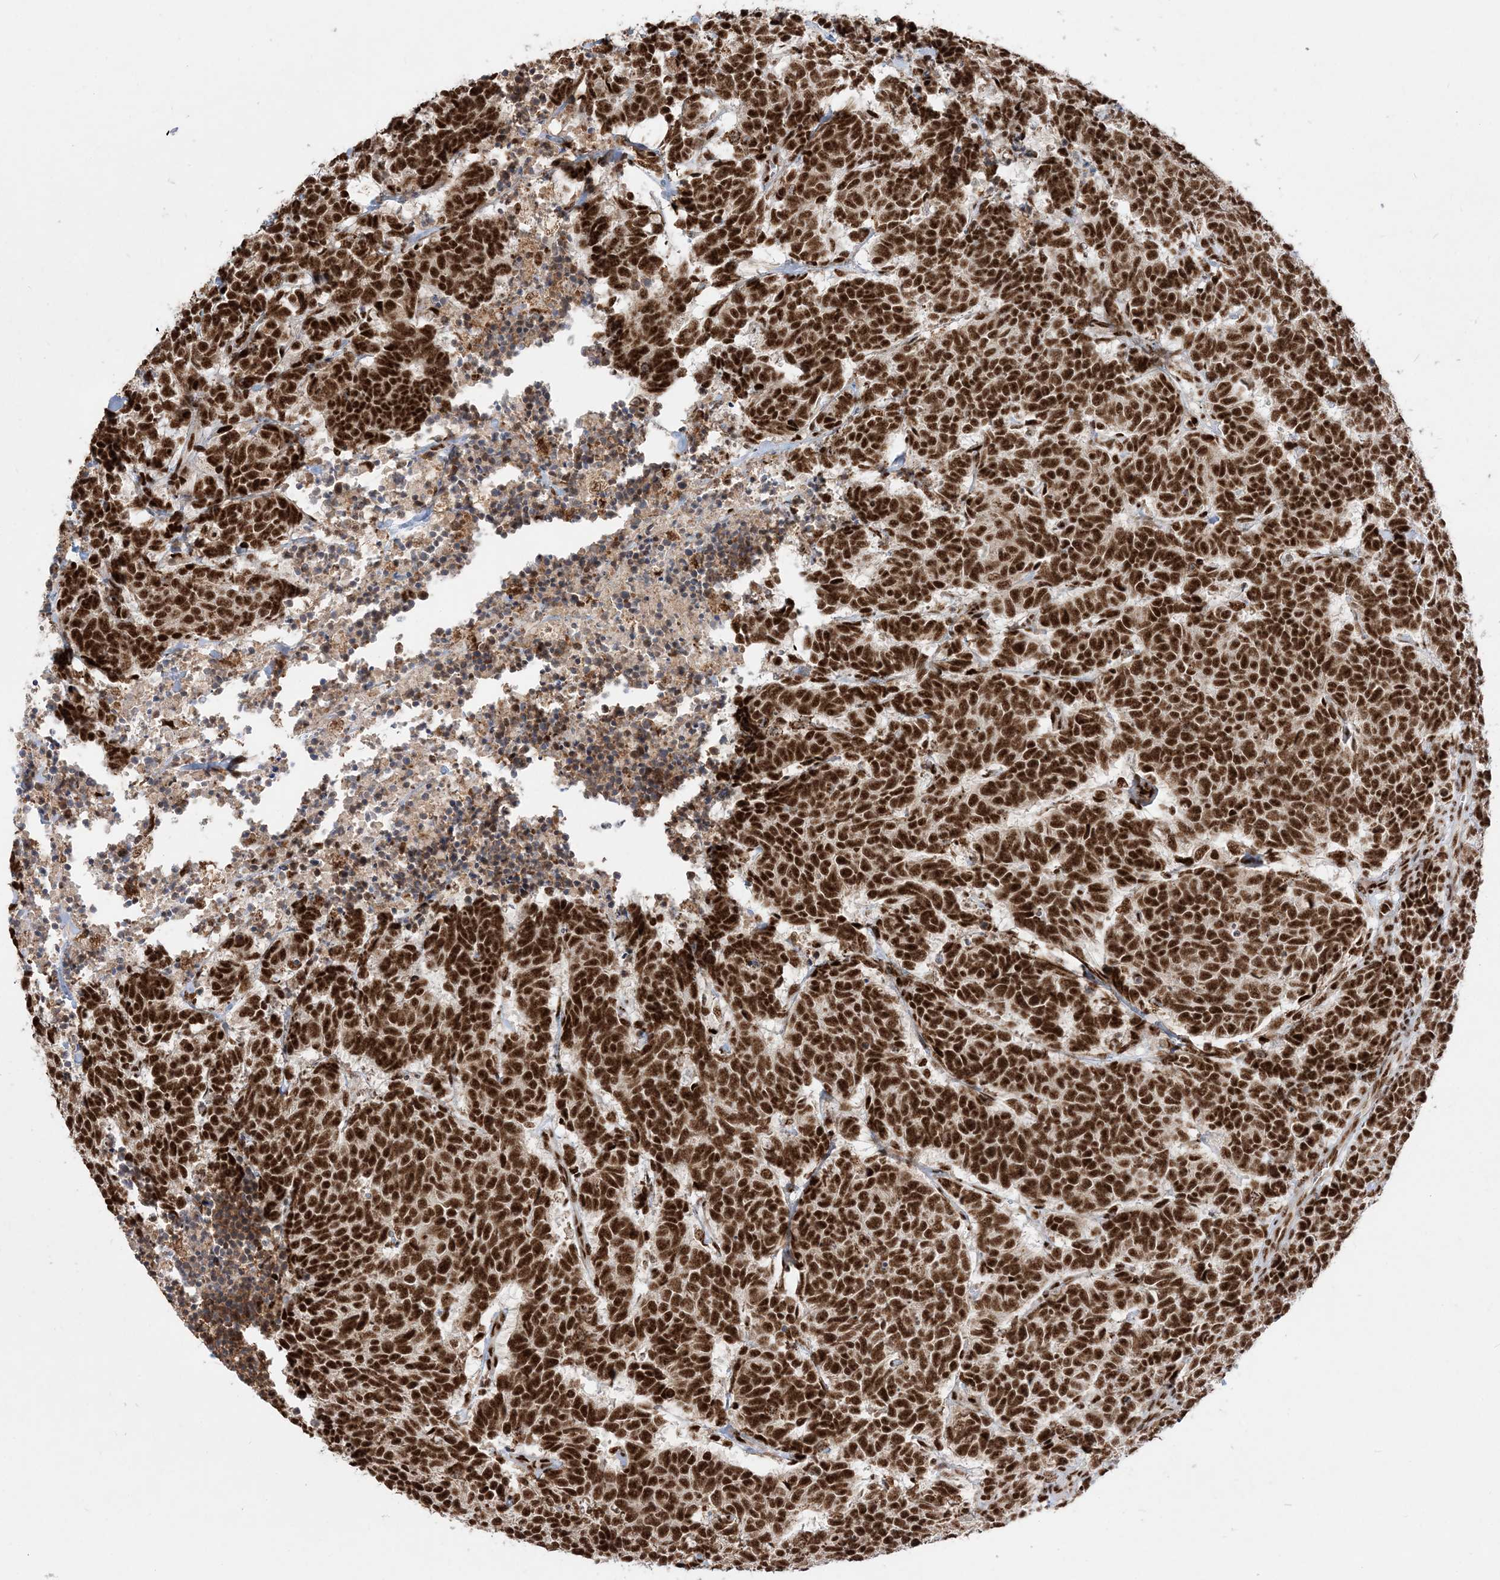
{"staining": {"intensity": "strong", "quantity": ">75%", "location": "nuclear"}, "tissue": "carcinoid", "cell_type": "Tumor cells", "image_type": "cancer", "snomed": [{"axis": "morphology", "description": "Carcinoma, NOS"}, {"axis": "morphology", "description": "Carcinoid, malignant, NOS"}, {"axis": "topography", "description": "Urinary bladder"}], "caption": "Immunohistochemical staining of human carcinoid (malignant) displays high levels of strong nuclear positivity in approximately >75% of tumor cells.", "gene": "RBM17", "patient": {"sex": "male", "age": 57}}